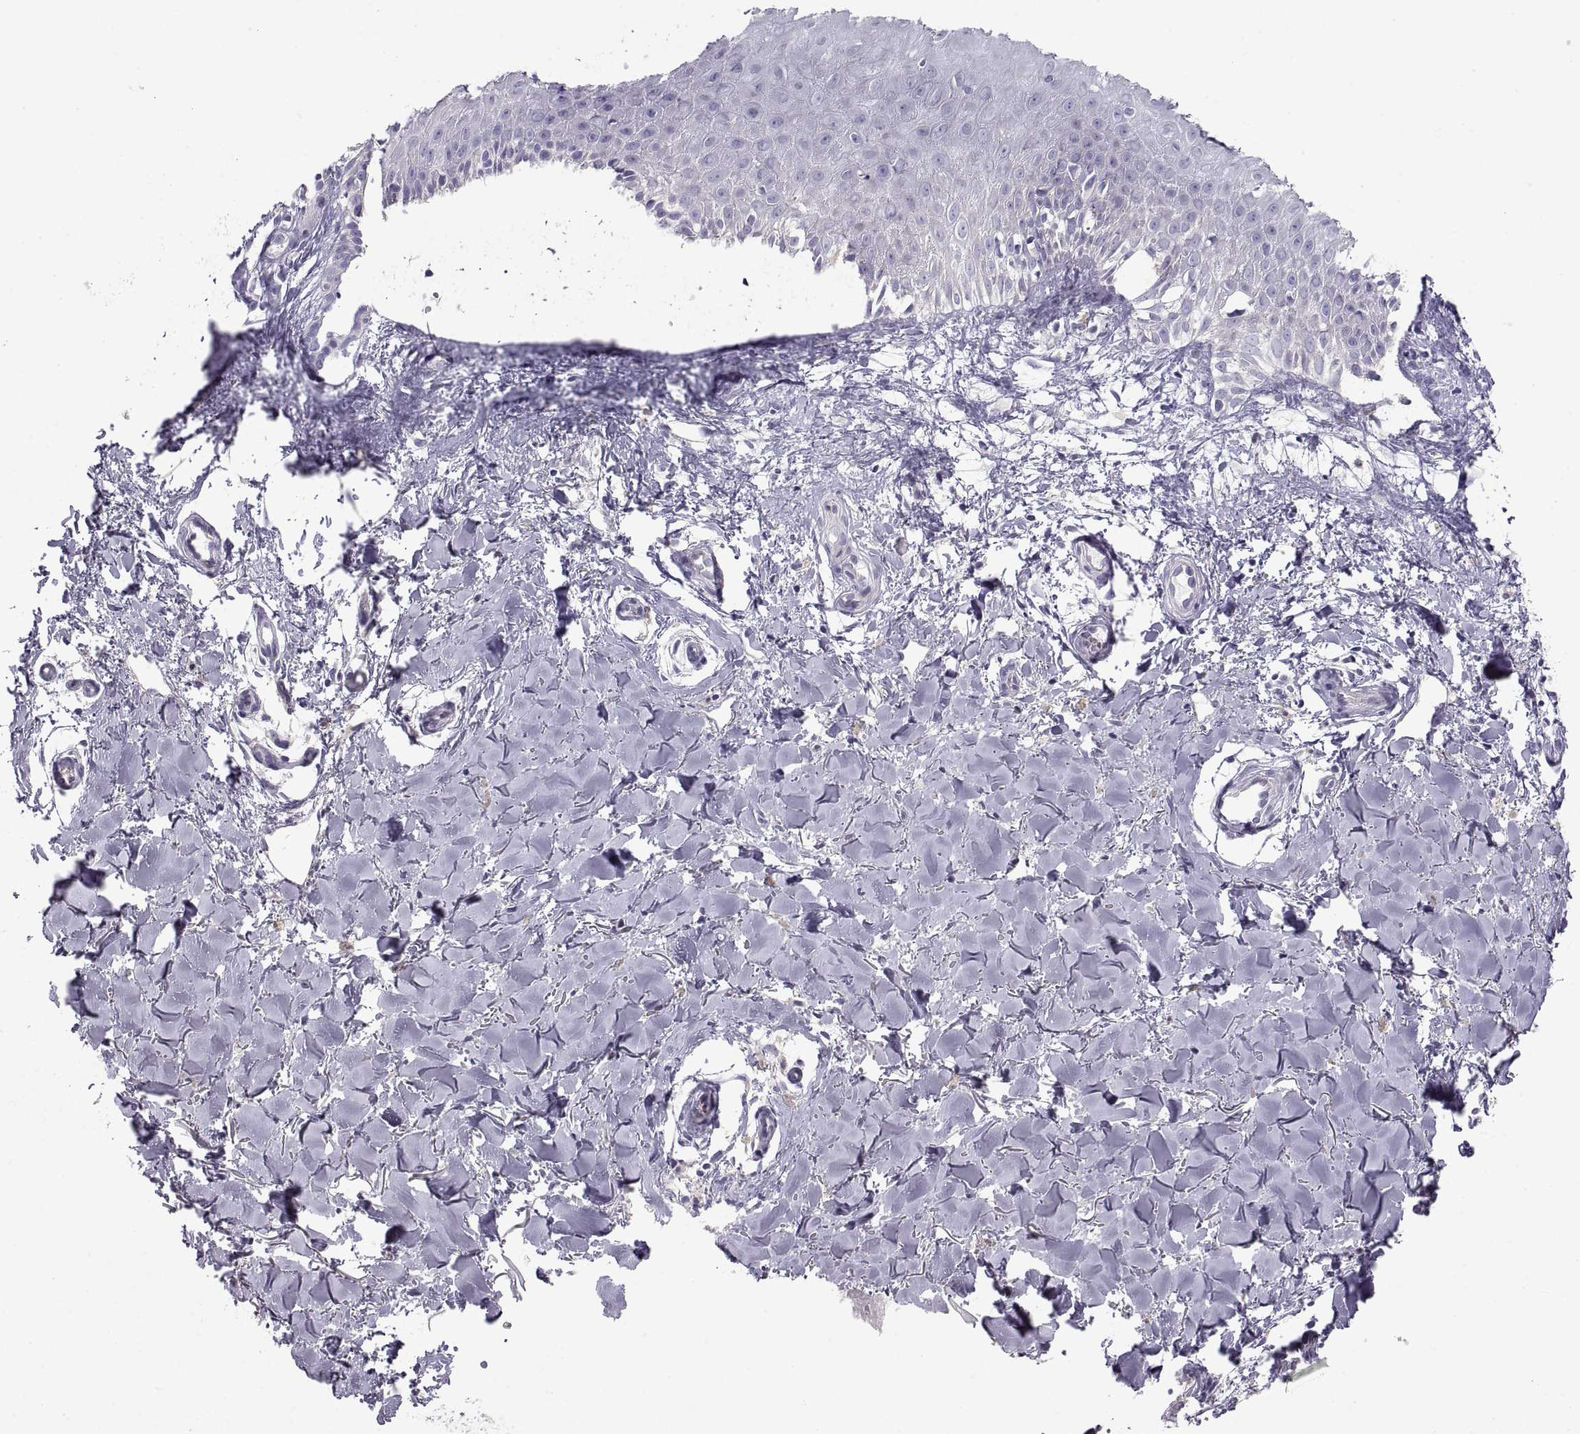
{"staining": {"intensity": "negative", "quantity": "none", "location": "none"}, "tissue": "melanoma", "cell_type": "Tumor cells", "image_type": "cancer", "snomed": [{"axis": "morphology", "description": "Malignant melanoma, NOS"}, {"axis": "topography", "description": "Skin"}], "caption": "Tumor cells are negative for brown protein staining in melanoma.", "gene": "CRYBB3", "patient": {"sex": "female", "age": 53}}